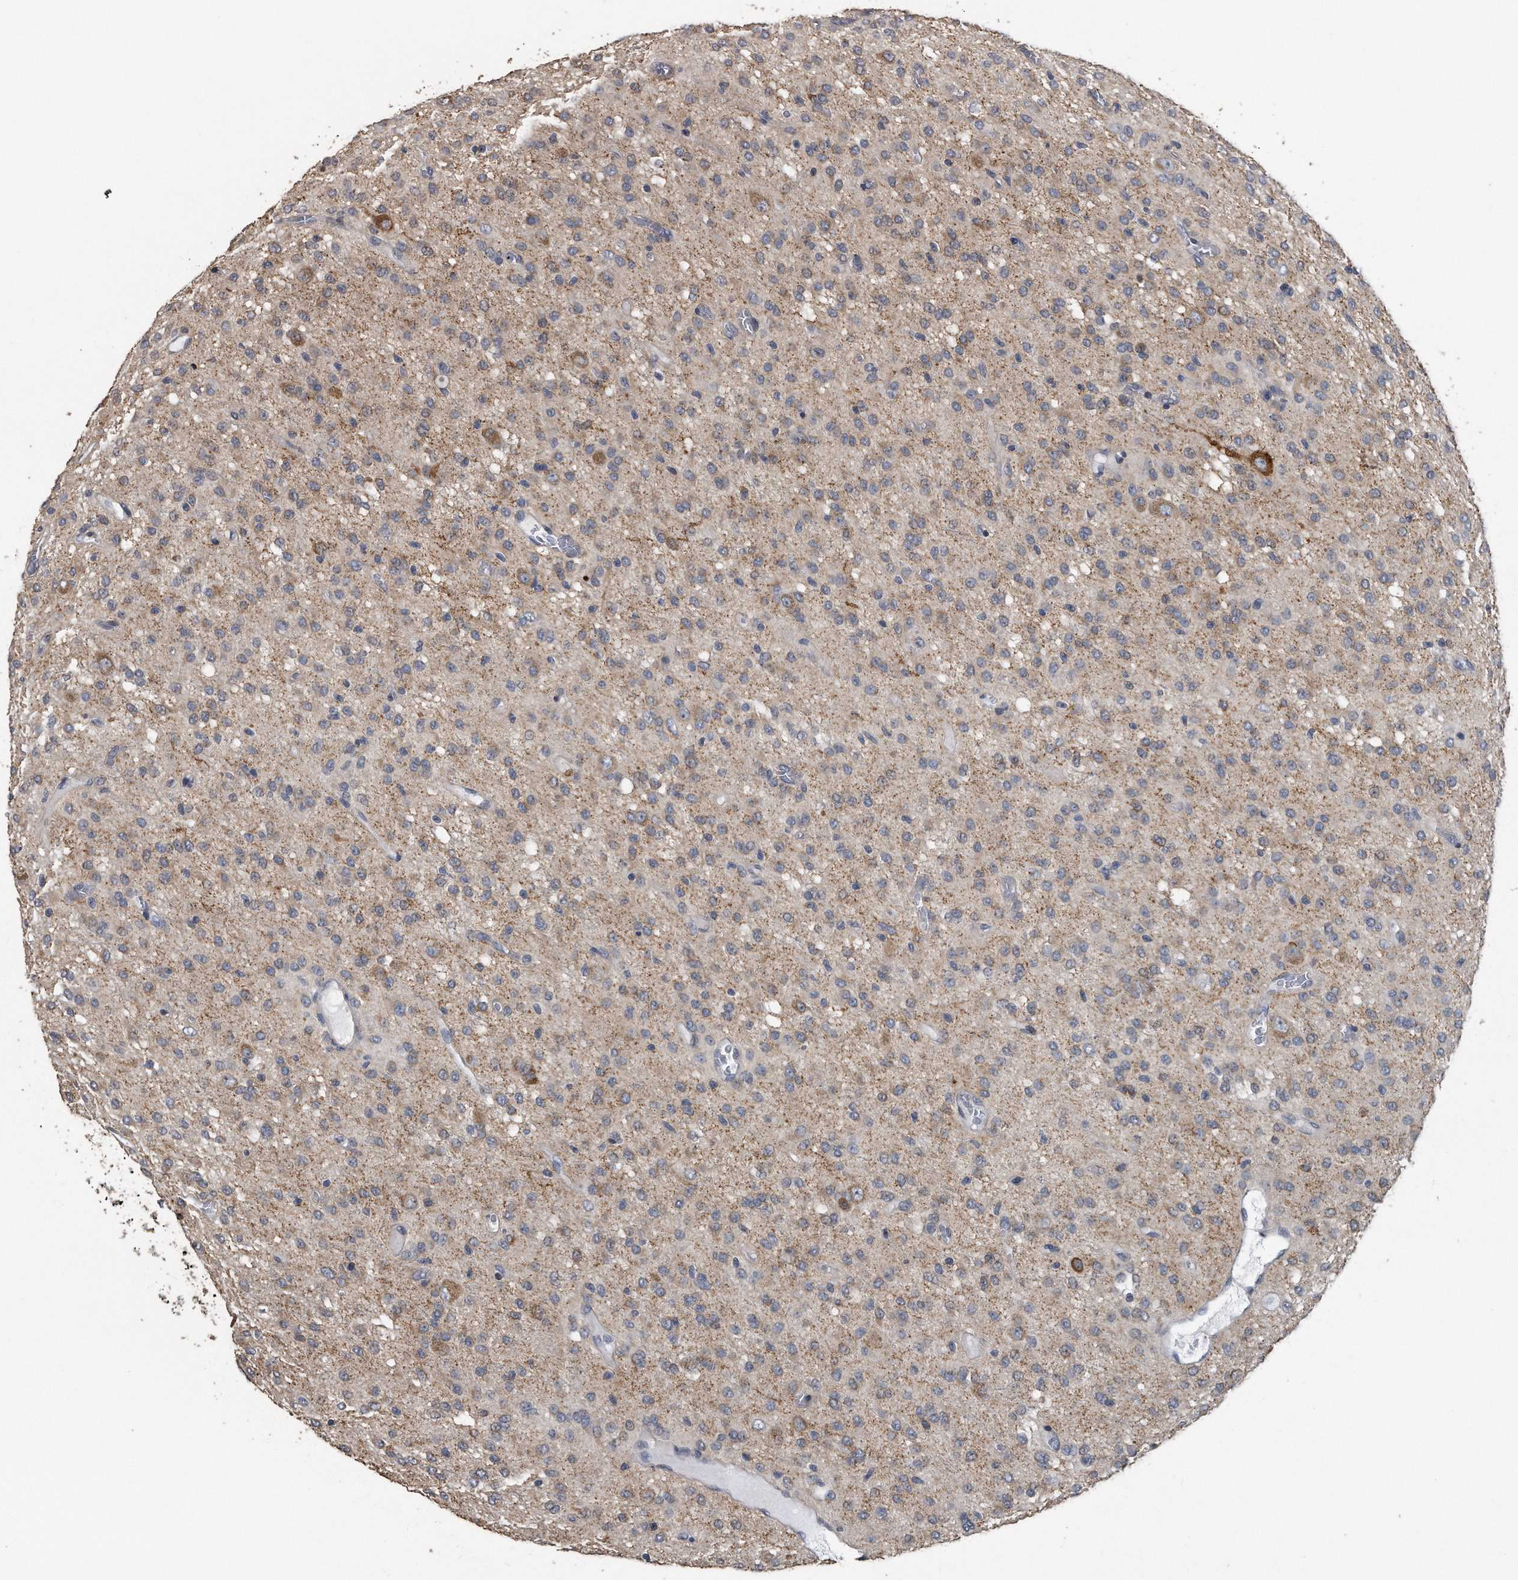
{"staining": {"intensity": "weak", "quantity": ">75%", "location": "cytoplasmic/membranous"}, "tissue": "glioma", "cell_type": "Tumor cells", "image_type": "cancer", "snomed": [{"axis": "morphology", "description": "Glioma, malignant, High grade"}, {"axis": "topography", "description": "Brain"}], "caption": "Protein analysis of malignant glioma (high-grade) tissue displays weak cytoplasmic/membranous staining in about >75% of tumor cells.", "gene": "PCLO", "patient": {"sex": "female", "age": 59}}